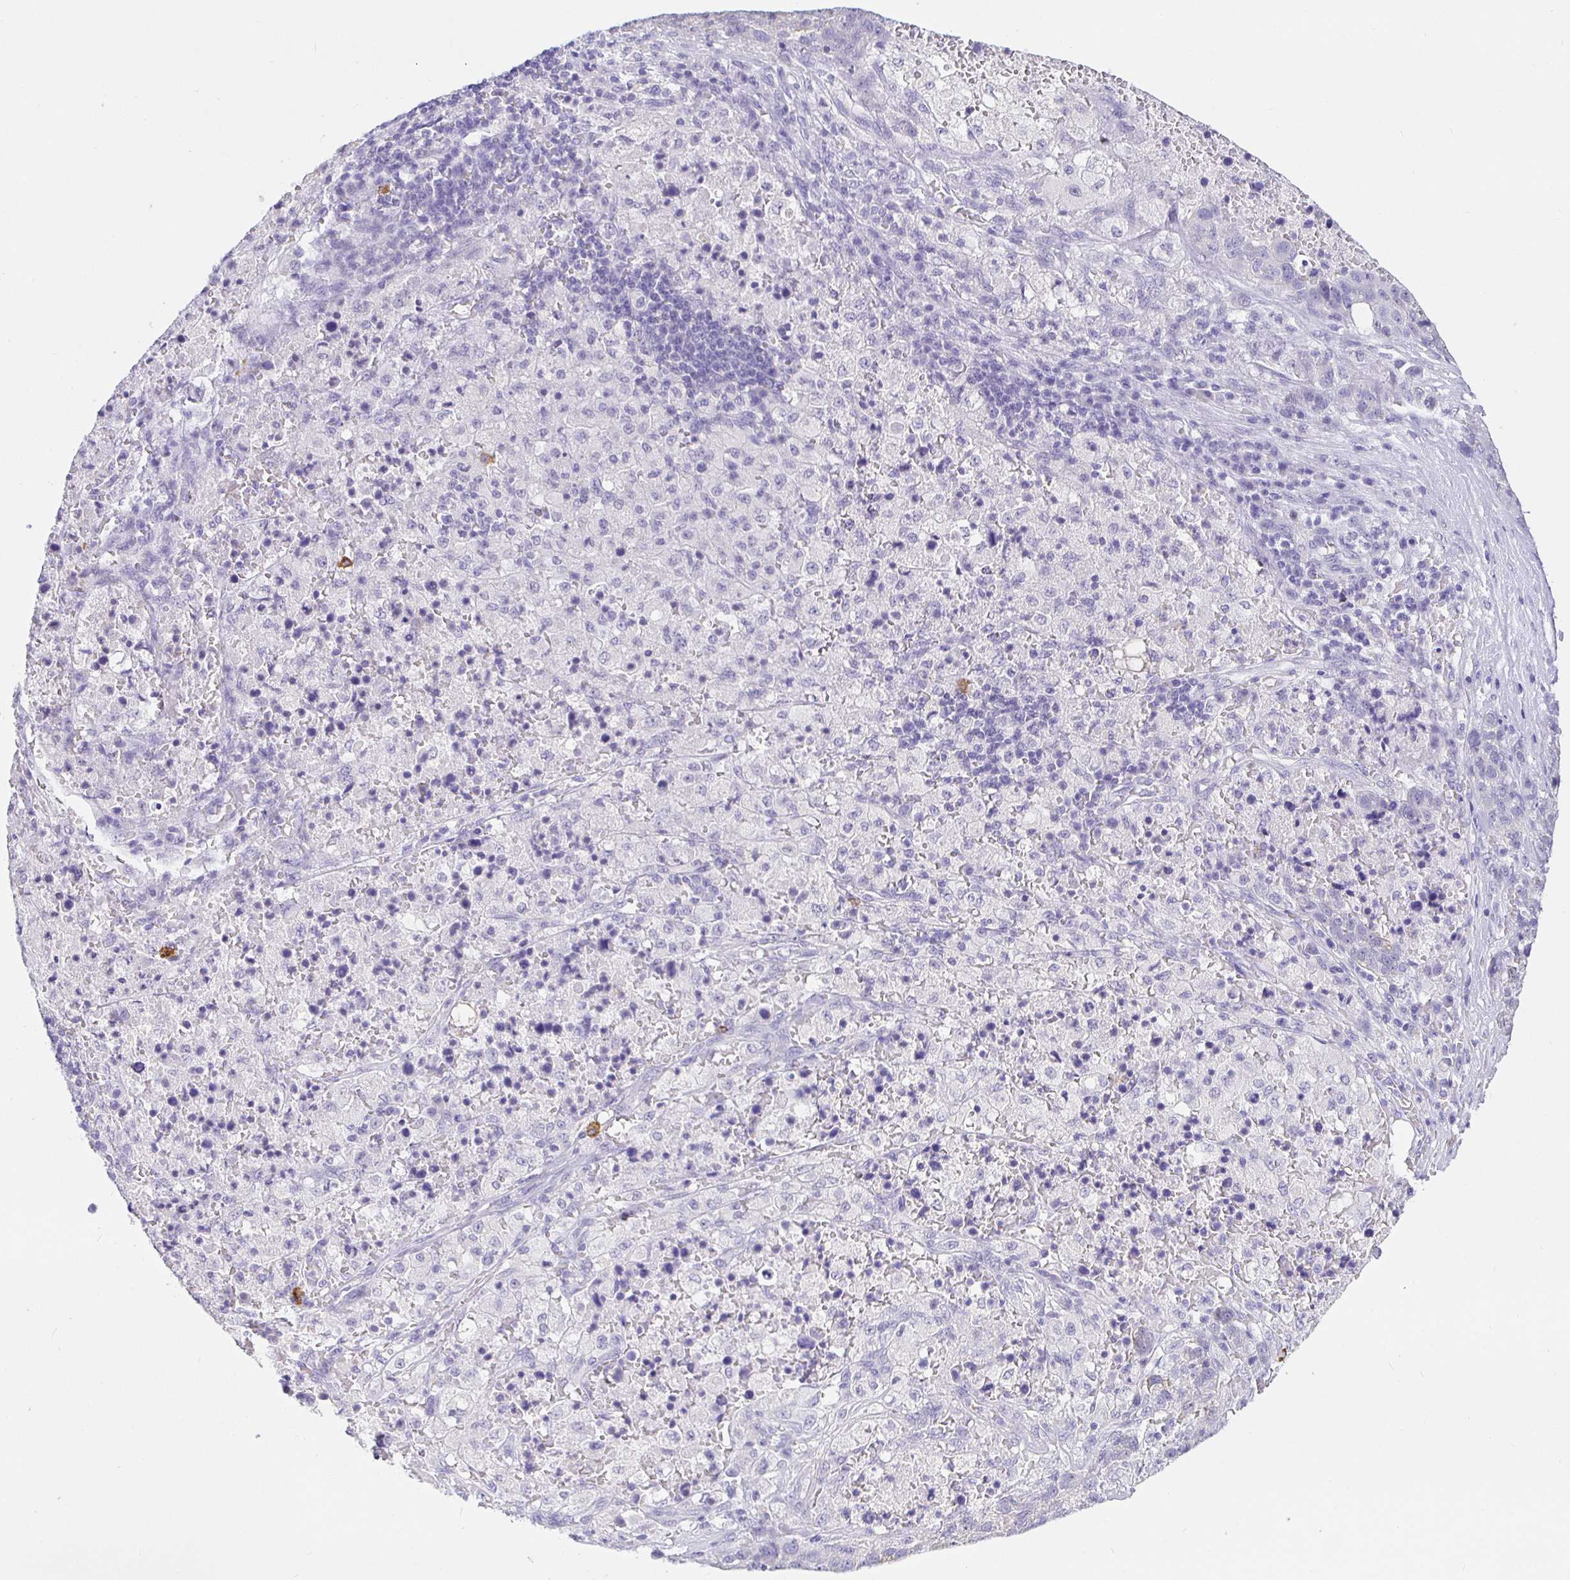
{"staining": {"intensity": "negative", "quantity": "none", "location": "none"}, "tissue": "pancreatic cancer", "cell_type": "Tumor cells", "image_type": "cancer", "snomed": [{"axis": "morphology", "description": "Adenocarcinoma, NOS"}, {"axis": "topography", "description": "Pancreas"}], "caption": "The micrograph exhibits no staining of tumor cells in pancreatic cancer.", "gene": "EZHIP", "patient": {"sex": "female", "age": 61}}